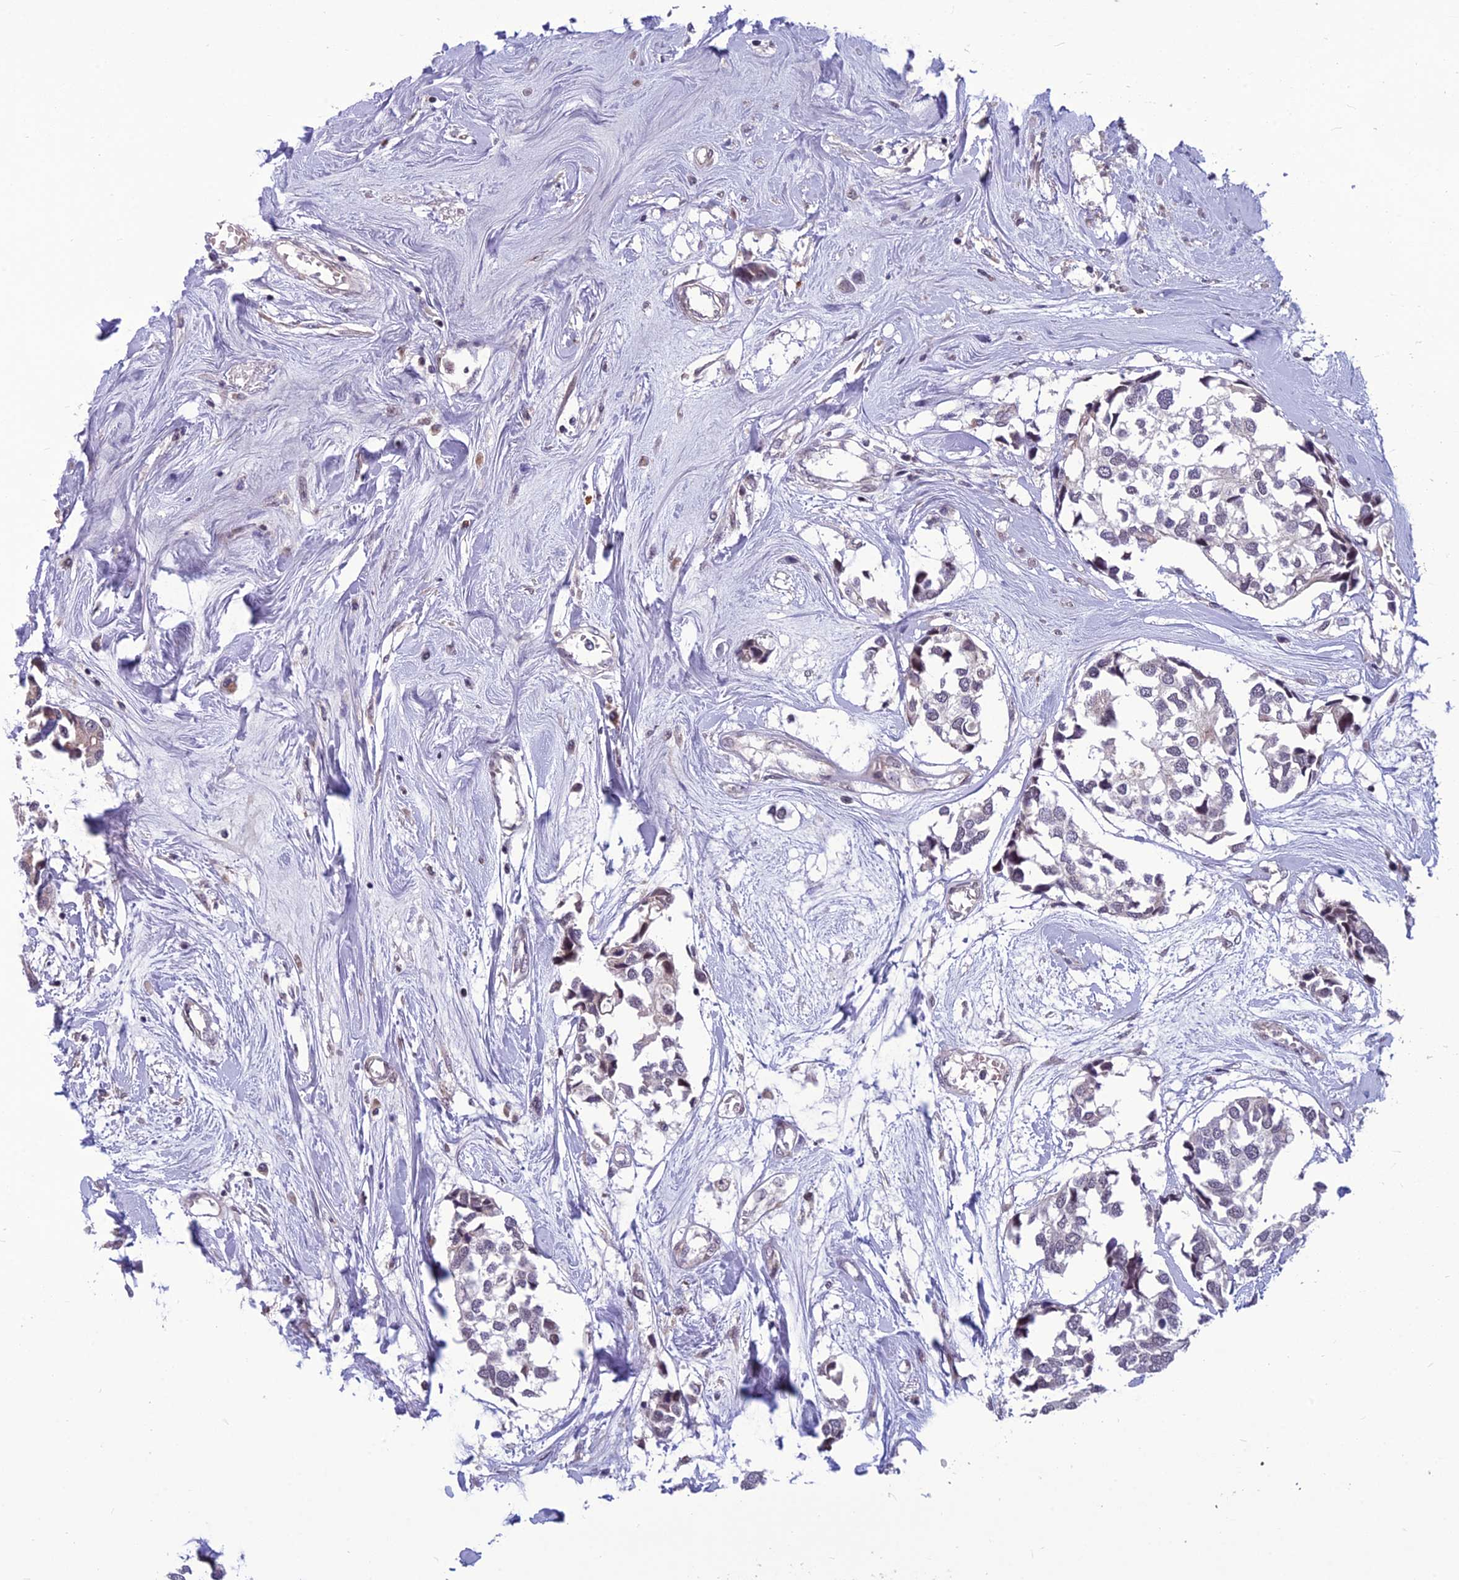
{"staining": {"intensity": "negative", "quantity": "none", "location": "none"}, "tissue": "breast cancer", "cell_type": "Tumor cells", "image_type": "cancer", "snomed": [{"axis": "morphology", "description": "Duct carcinoma"}, {"axis": "topography", "description": "Breast"}], "caption": "The photomicrograph demonstrates no staining of tumor cells in breast cancer (intraductal carcinoma).", "gene": "FBRS", "patient": {"sex": "female", "age": 83}}